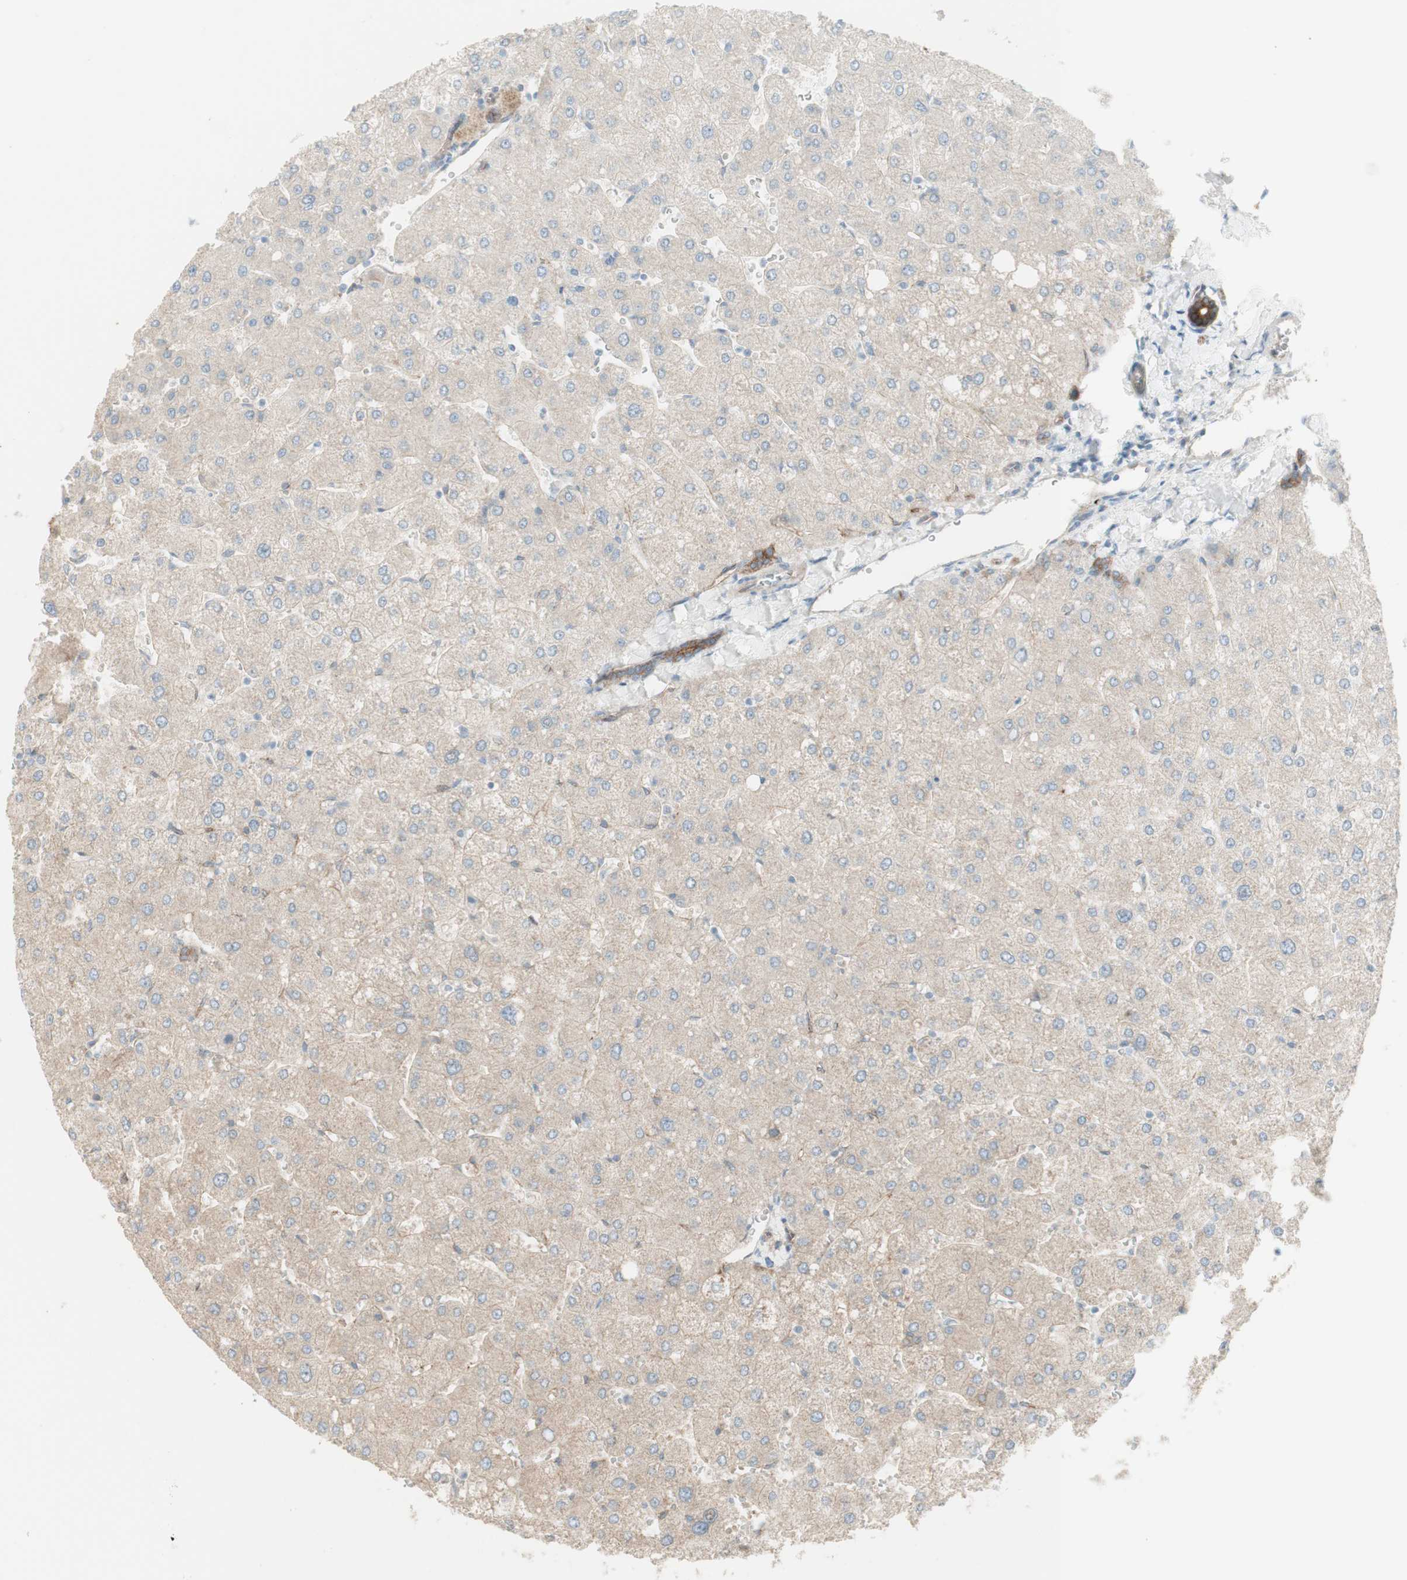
{"staining": {"intensity": "moderate", "quantity": "25%-75%", "location": "cytoplasmic/membranous"}, "tissue": "liver", "cell_type": "Cholangiocytes", "image_type": "normal", "snomed": [{"axis": "morphology", "description": "Normal tissue, NOS"}, {"axis": "topography", "description": "Liver"}], "caption": "A brown stain highlights moderate cytoplasmic/membranous staining of a protein in cholangiocytes of benign liver.", "gene": "MYO6", "patient": {"sex": "male", "age": 55}}